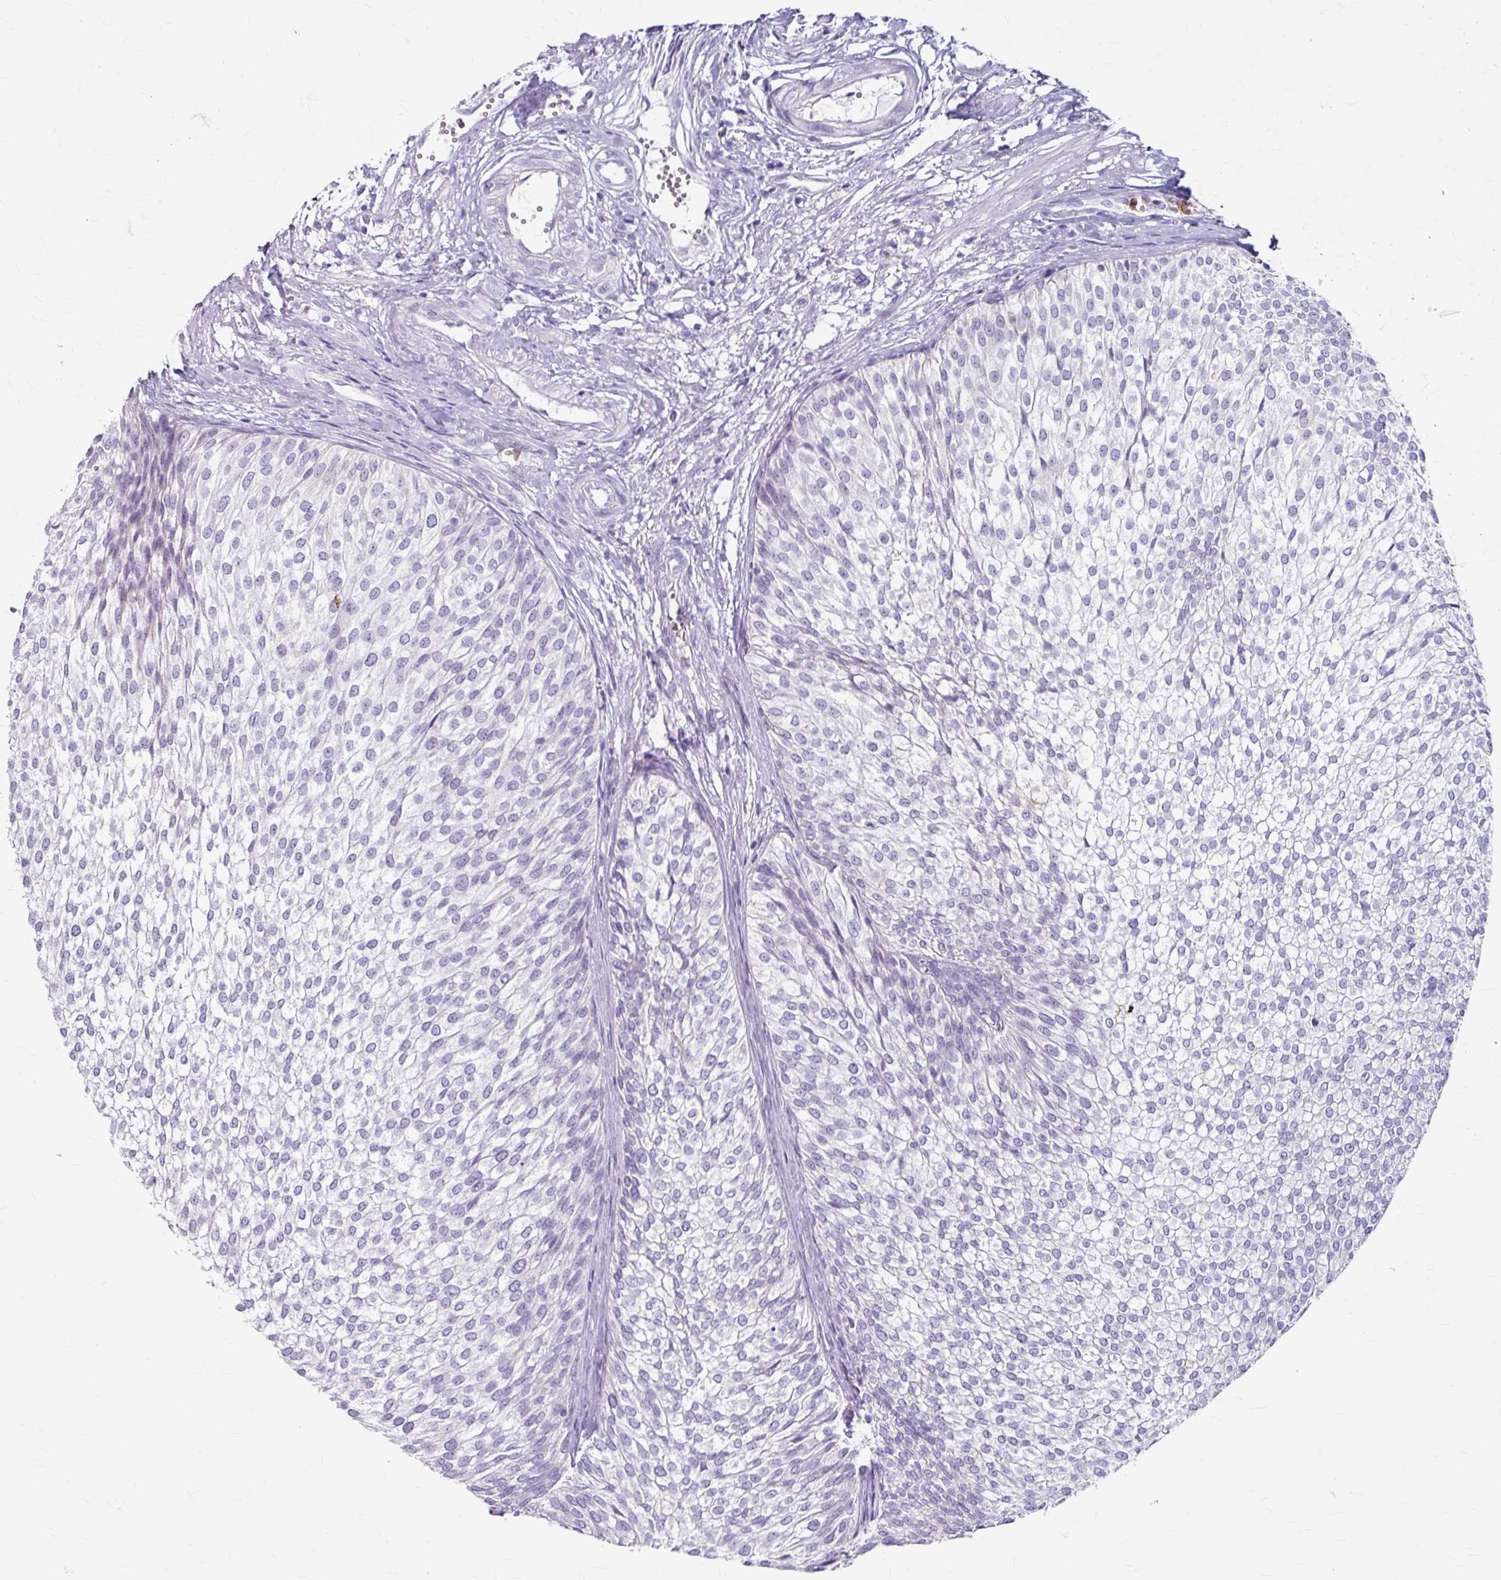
{"staining": {"intensity": "negative", "quantity": "none", "location": "none"}, "tissue": "urothelial cancer", "cell_type": "Tumor cells", "image_type": "cancer", "snomed": [{"axis": "morphology", "description": "Urothelial carcinoma, Low grade"}, {"axis": "topography", "description": "Urinary bladder"}], "caption": "Human urothelial cancer stained for a protein using immunohistochemistry reveals no expression in tumor cells.", "gene": "ANKRD1", "patient": {"sex": "male", "age": 91}}